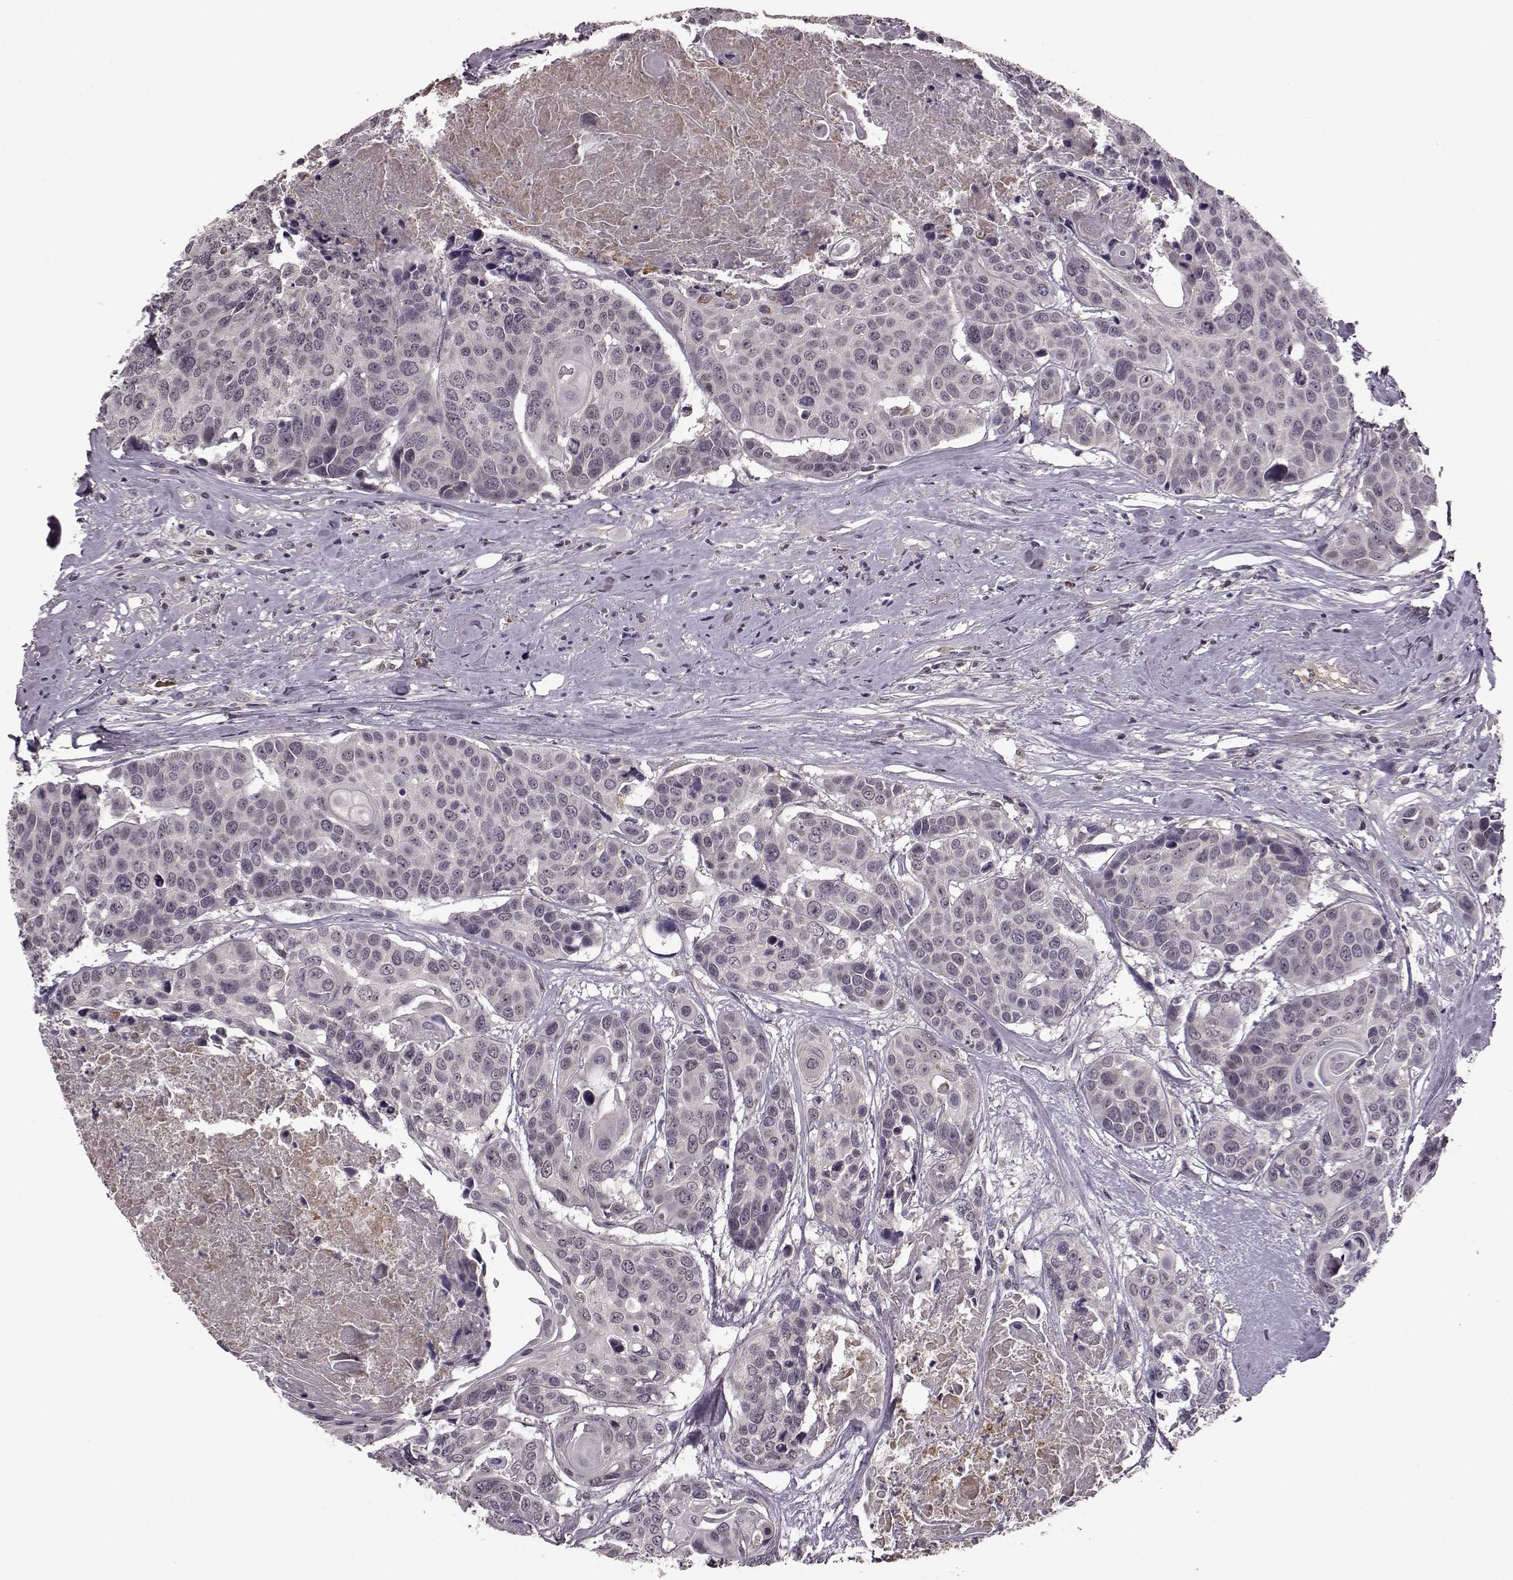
{"staining": {"intensity": "negative", "quantity": "none", "location": "none"}, "tissue": "head and neck cancer", "cell_type": "Tumor cells", "image_type": "cancer", "snomed": [{"axis": "morphology", "description": "Squamous cell carcinoma, NOS"}, {"axis": "topography", "description": "Oral tissue"}, {"axis": "topography", "description": "Head-Neck"}], "caption": "Tumor cells are negative for protein expression in human squamous cell carcinoma (head and neck). (DAB (3,3'-diaminobenzidine) immunohistochemistry (IHC), high magnification).", "gene": "NRL", "patient": {"sex": "male", "age": 56}}